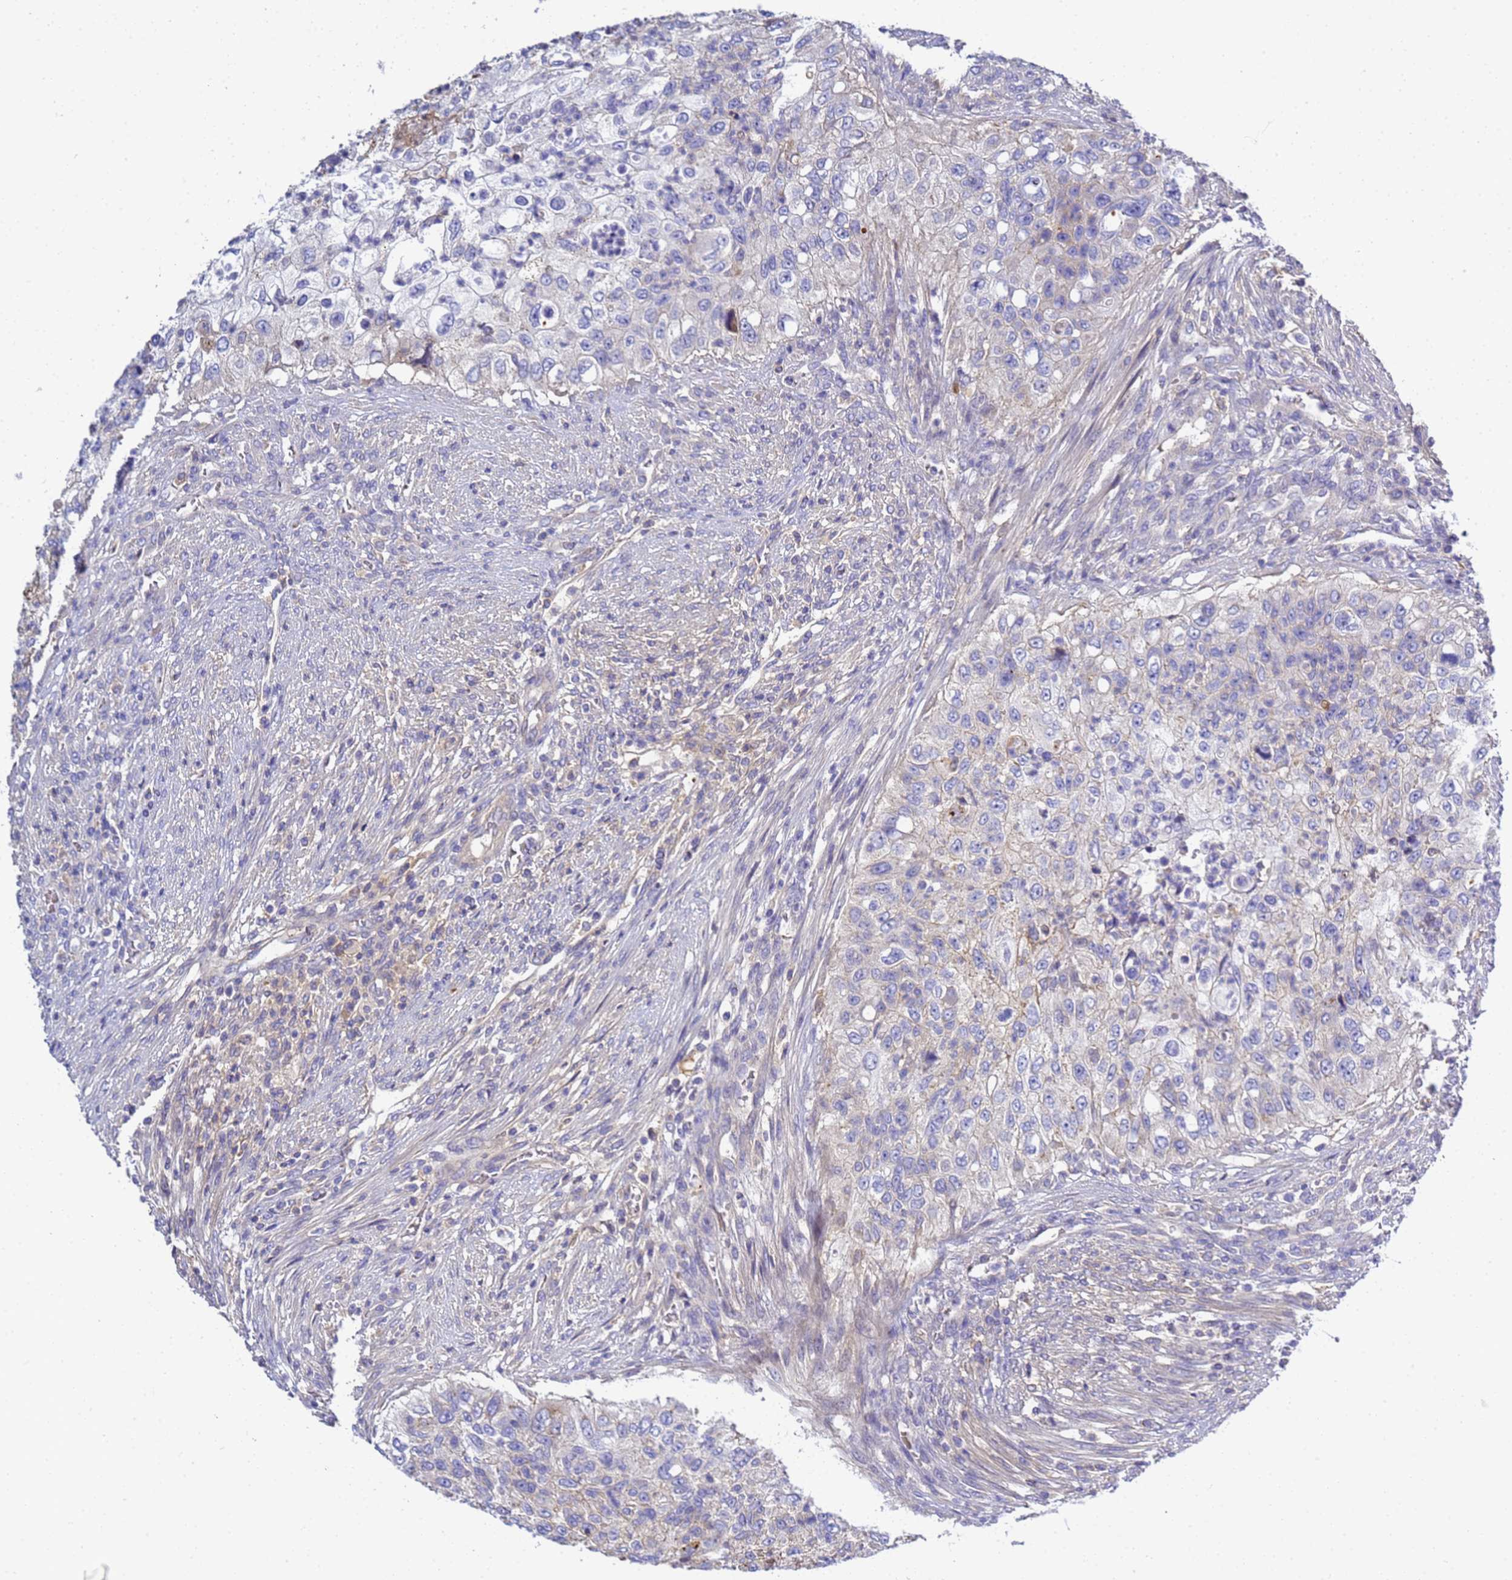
{"staining": {"intensity": "negative", "quantity": "none", "location": "none"}, "tissue": "urothelial cancer", "cell_type": "Tumor cells", "image_type": "cancer", "snomed": [{"axis": "morphology", "description": "Urothelial carcinoma, High grade"}, {"axis": "topography", "description": "Urinary bladder"}], "caption": "Image shows no protein staining in tumor cells of urothelial cancer tissue. (Immunohistochemistry, brightfield microscopy, high magnification).", "gene": "TBCD", "patient": {"sex": "female", "age": 60}}